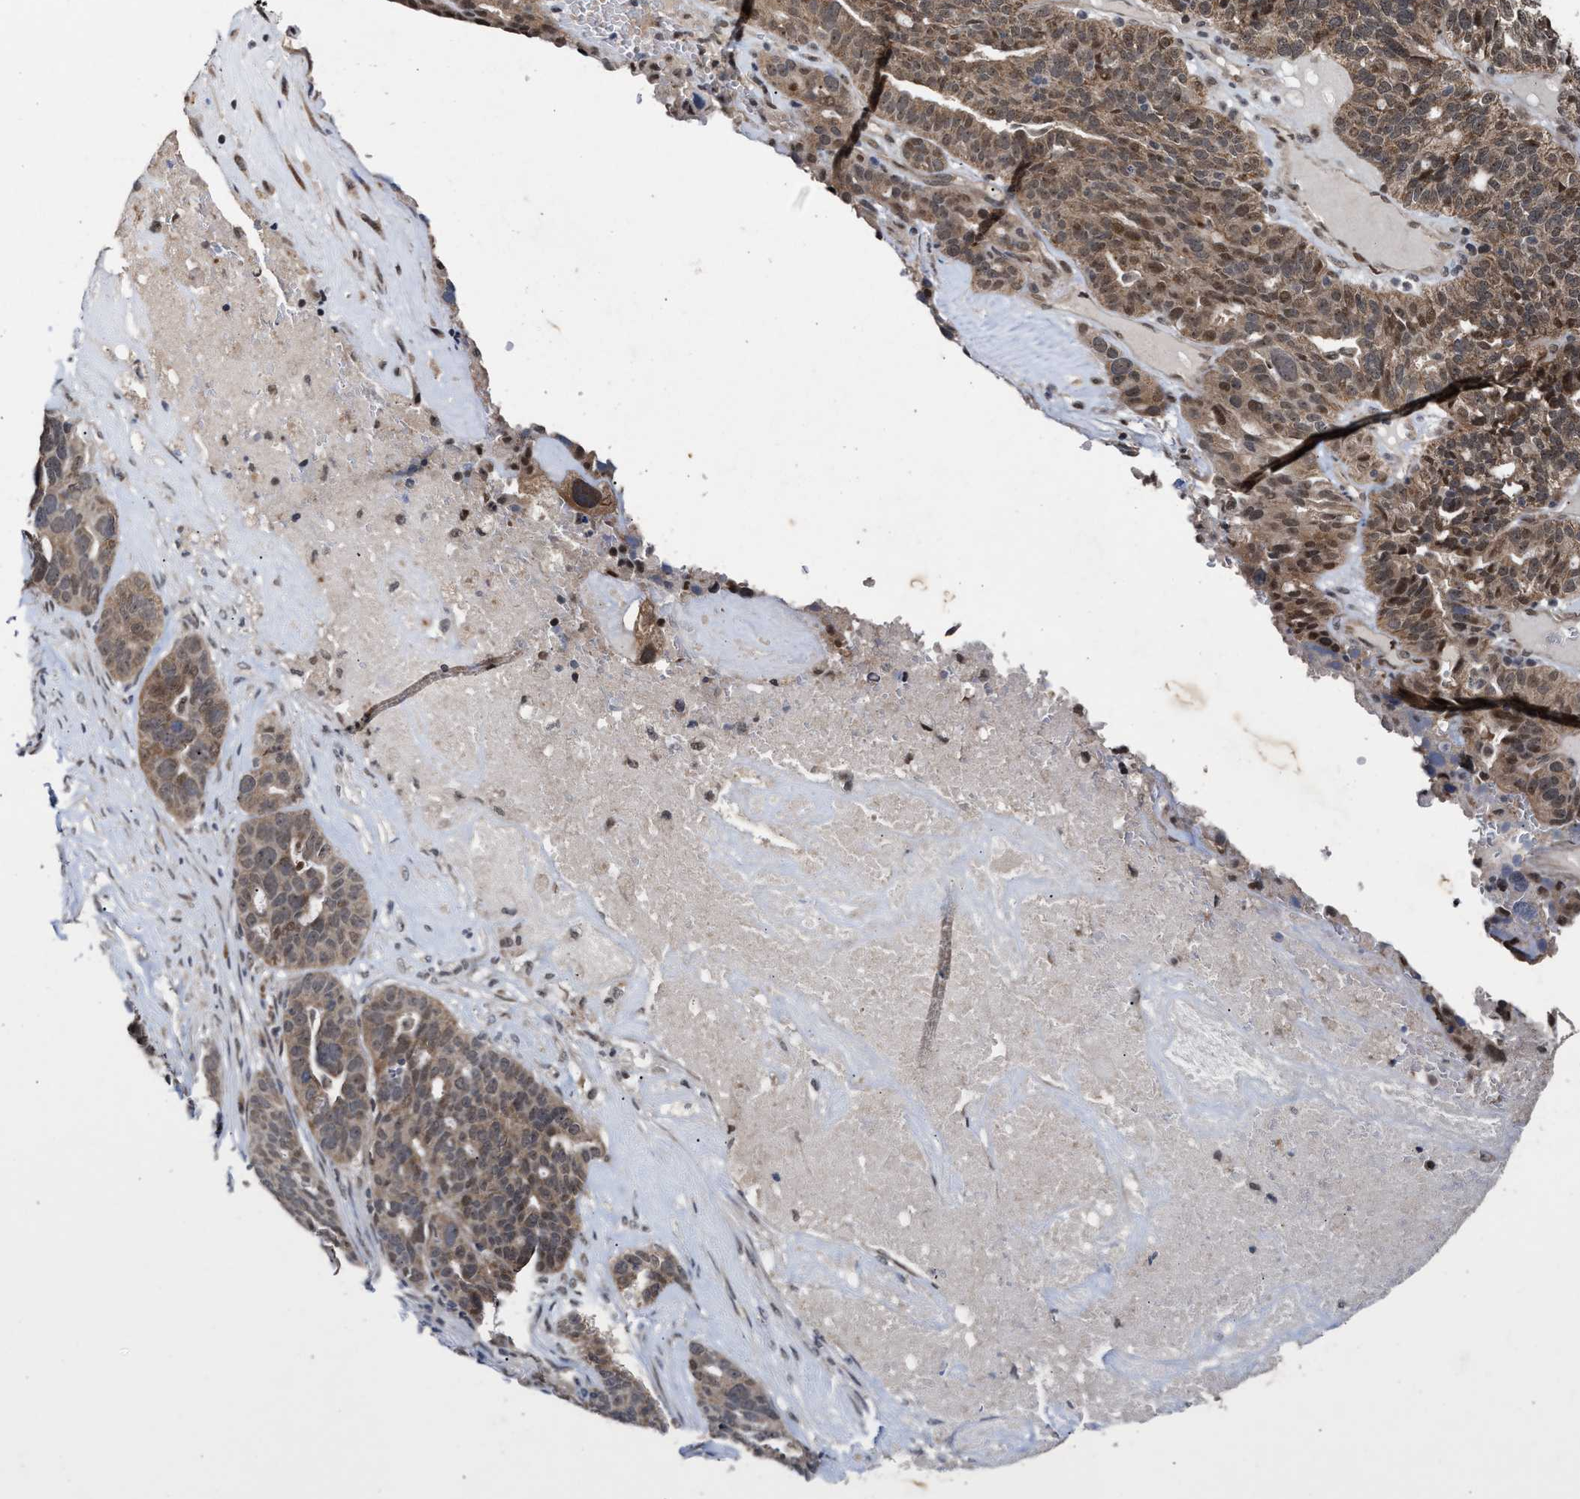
{"staining": {"intensity": "moderate", "quantity": ">75%", "location": "cytoplasmic/membranous"}, "tissue": "ovarian cancer", "cell_type": "Tumor cells", "image_type": "cancer", "snomed": [{"axis": "morphology", "description": "Cystadenocarcinoma, serous, NOS"}, {"axis": "topography", "description": "Ovary"}], "caption": "High-power microscopy captured an immunohistochemistry (IHC) micrograph of ovarian cancer (serous cystadenocarcinoma), revealing moderate cytoplasmic/membranous staining in approximately >75% of tumor cells.", "gene": "MKNK2", "patient": {"sex": "female", "age": 59}}